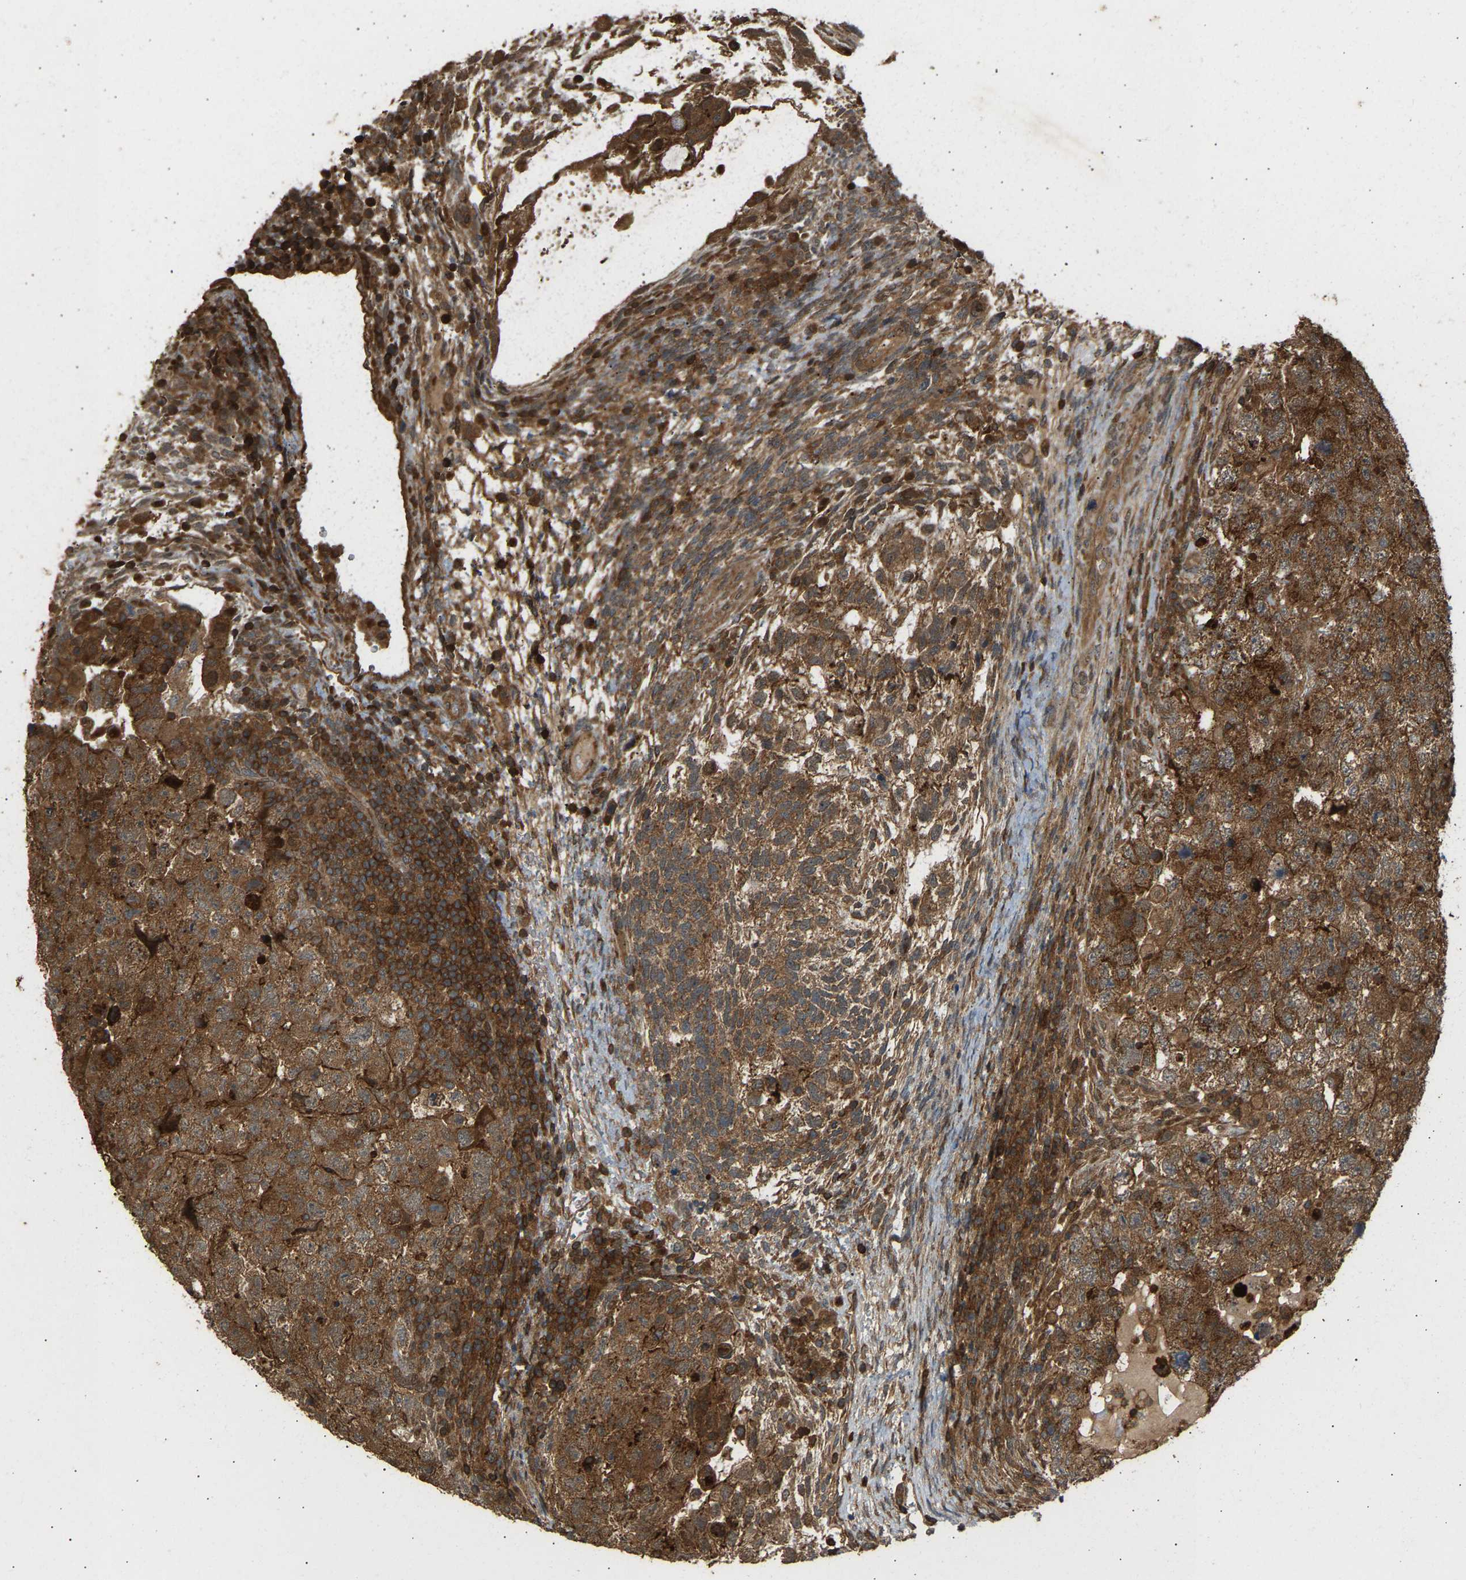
{"staining": {"intensity": "strong", "quantity": ">75%", "location": "cytoplasmic/membranous"}, "tissue": "testis cancer", "cell_type": "Tumor cells", "image_type": "cancer", "snomed": [{"axis": "morphology", "description": "Carcinoma, Embryonal, NOS"}, {"axis": "topography", "description": "Testis"}], "caption": "A brown stain labels strong cytoplasmic/membranous expression of a protein in human testis cancer (embryonal carcinoma) tumor cells.", "gene": "GOPC", "patient": {"sex": "male", "age": 36}}